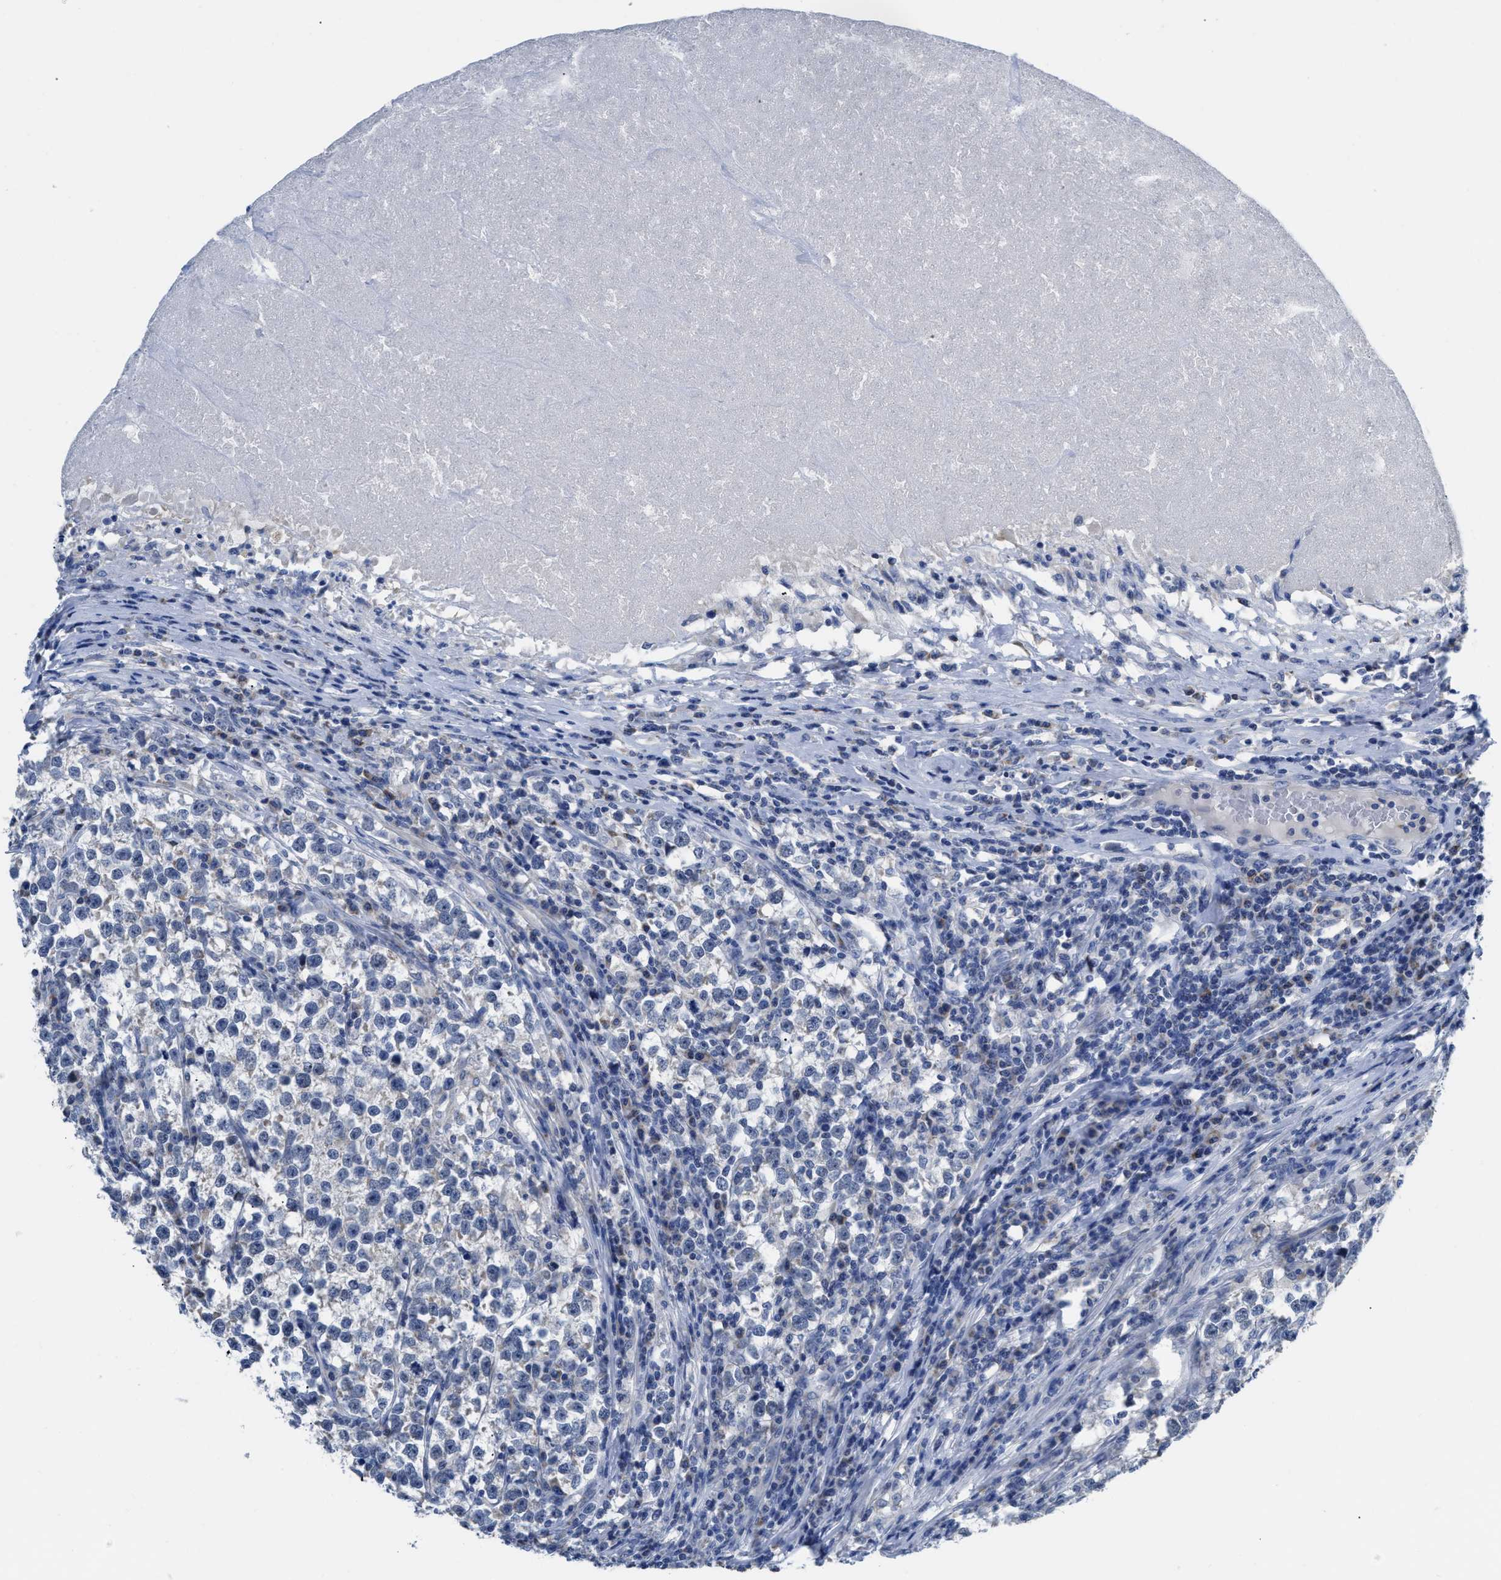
{"staining": {"intensity": "negative", "quantity": "none", "location": "none"}, "tissue": "testis cancer", "cell_type": "Tumor cells", "image_type": "cancer", "snomed": [{"axis": "morphology", "description": "Normal tissue, NOS"}, {"axis": "morphology", "description": "Seminoma, NOS"}, {"axis": "topography", "description": "Testis"}], "caption": "High power microscopy micrograph of an immunohistochemistry photomicrograph of seminoma (testis), revealing no significant staining in tumor cells.", "gene": "ETFA", "patient": {"sex": "male", "age": 43}}